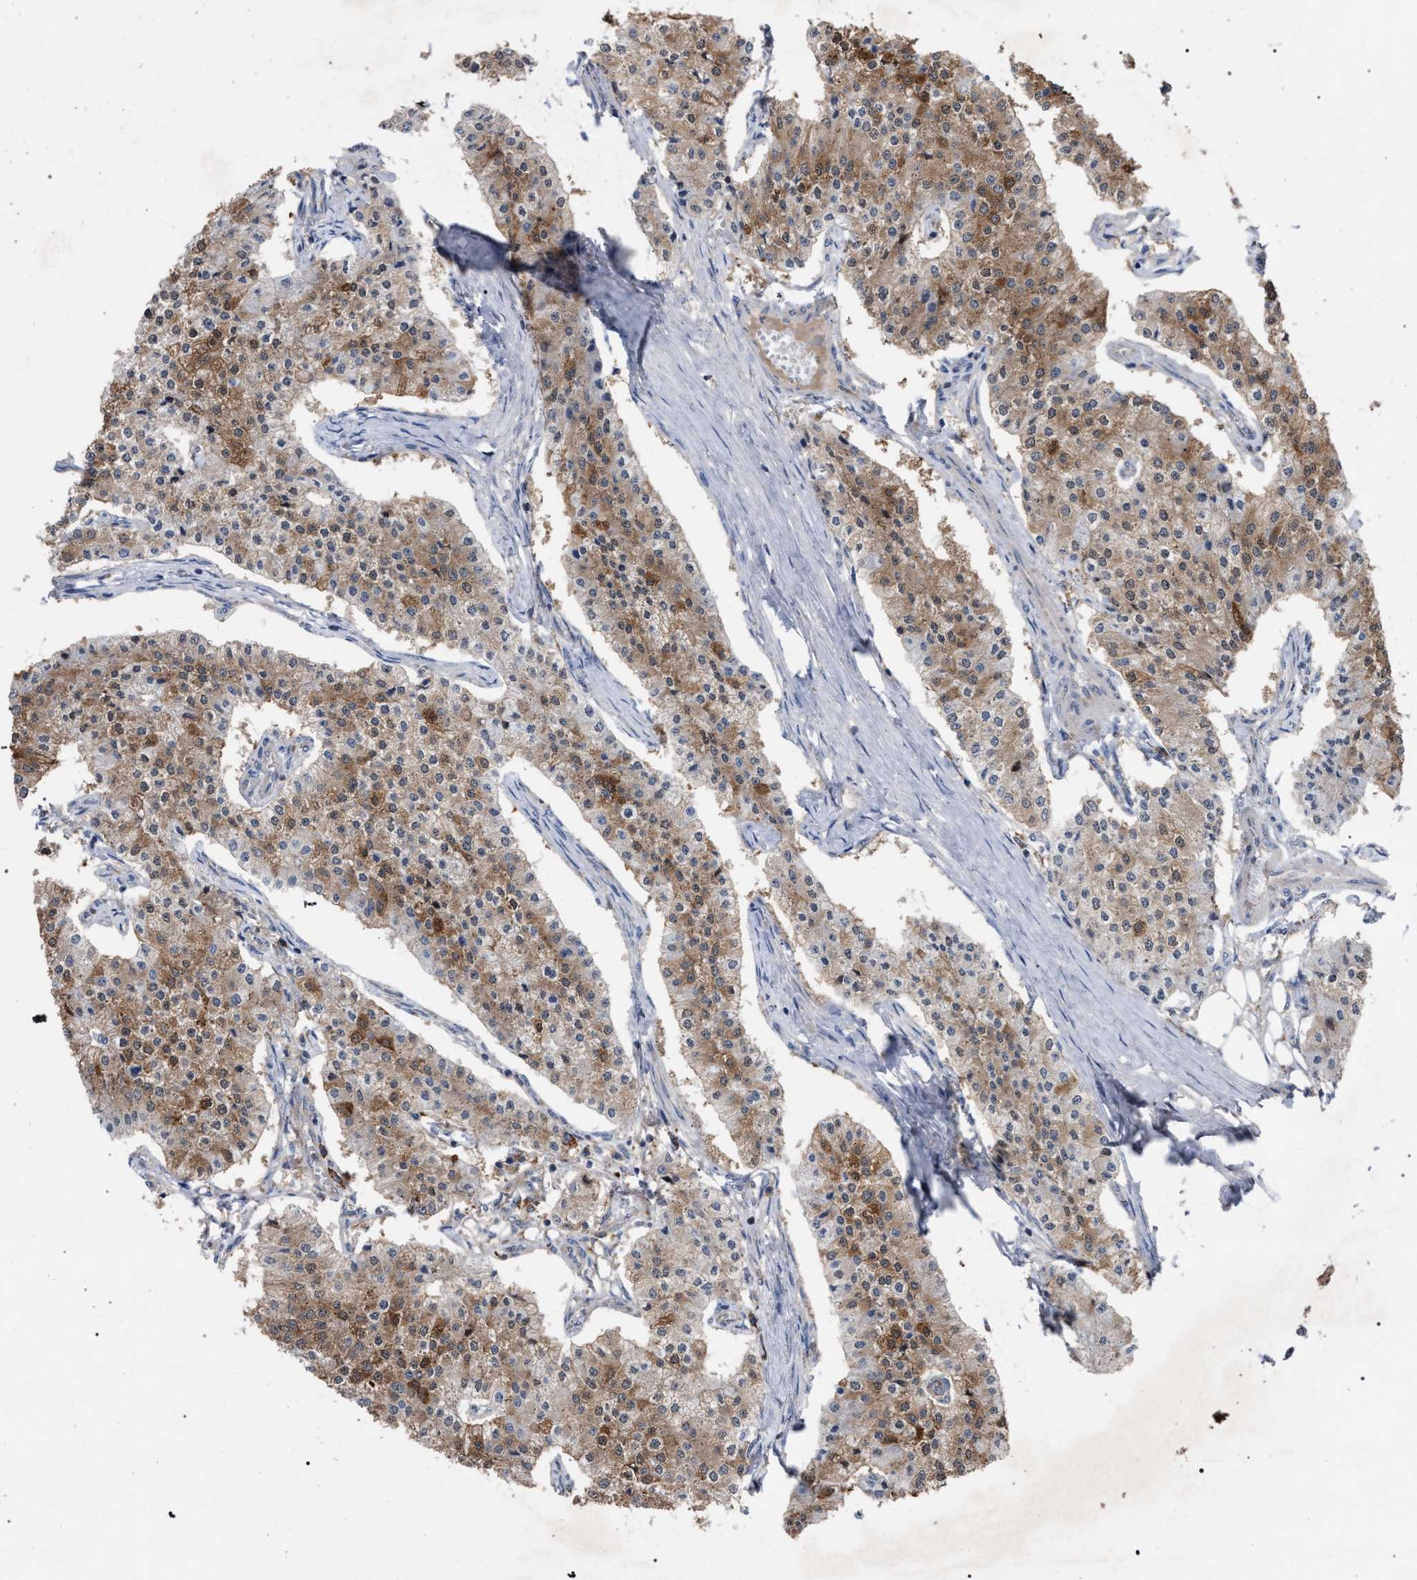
{"staining": {"intensity": "moderate", "quantity": ">75%", "location": "cytoplasmic/membranous"}, "tissue": "carcinoid", "cell_type": "Tumor cells", "image_type": "cancer", "snomed": [{"axis": "morphology", "description": "Carcinoid, malignant, NOS"}, {"axis": "topography", "description": "Colon"}], "caption": "This is an image of immunohistochemistry (IHC) staining of malignant carcinoid, which shows moderate staining in the cytoplasmic/membranous of tumor cells.", "gene": "CDR2L", "patient": {"sex": "female", "age": 52}}